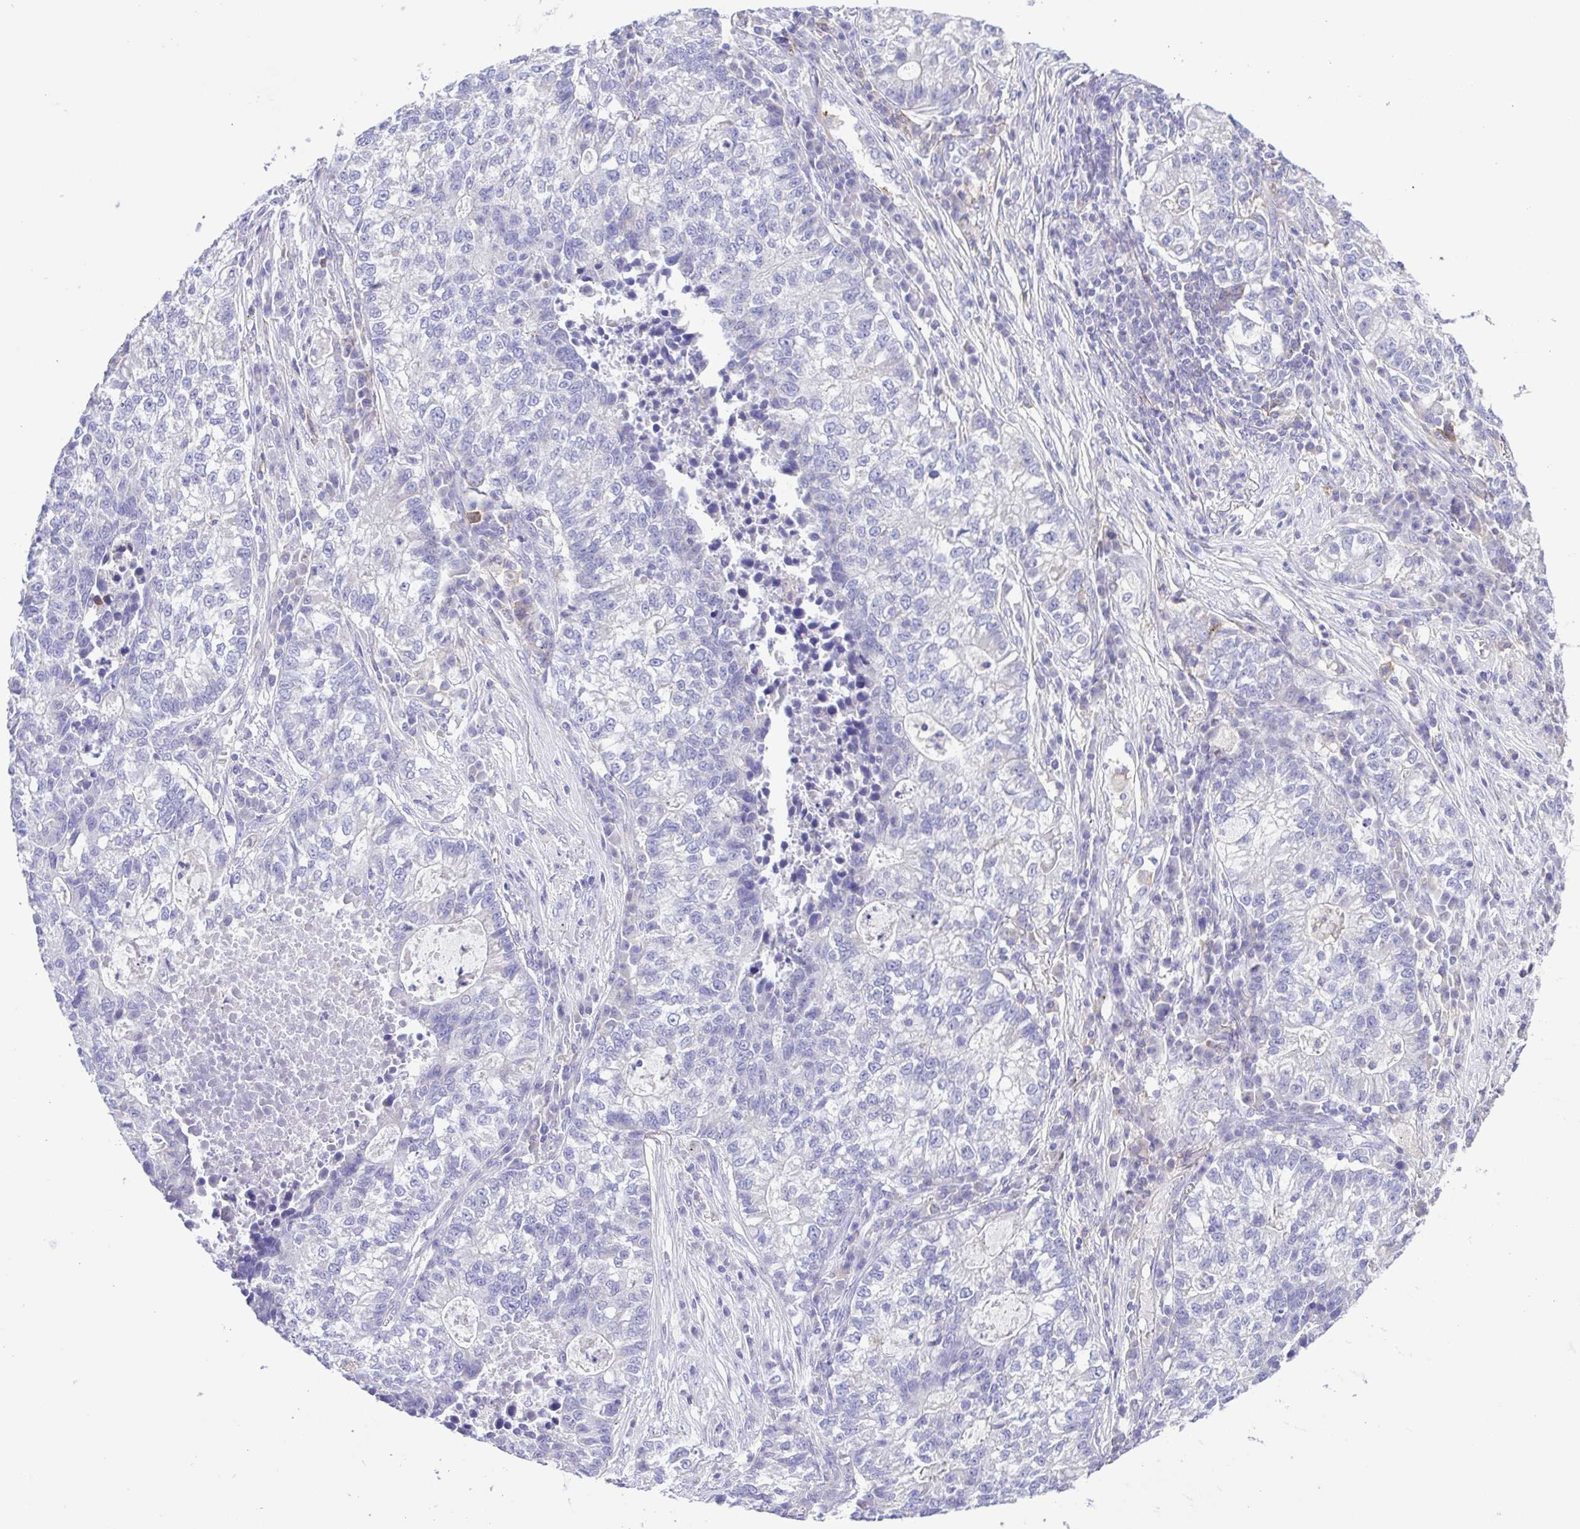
{"staining": {"intensity": "negative", "quantity": "none", "location": "none"}, "tissue": "lung cancer", "cell_type": "Tumor cells", "image_type": "cancer", "snomed": [{"axis": "morphology", "description": "Adenocarcinoma, NOS"}, {"axis": "topography", "description": "Lung"}], "caption": "Histopathology image shows no protein positivity in tumor cells of lung cancer (adenocarcinoma) tissue.", "gene": "CD72", "patient": {"sex": "male", "age": 57}}